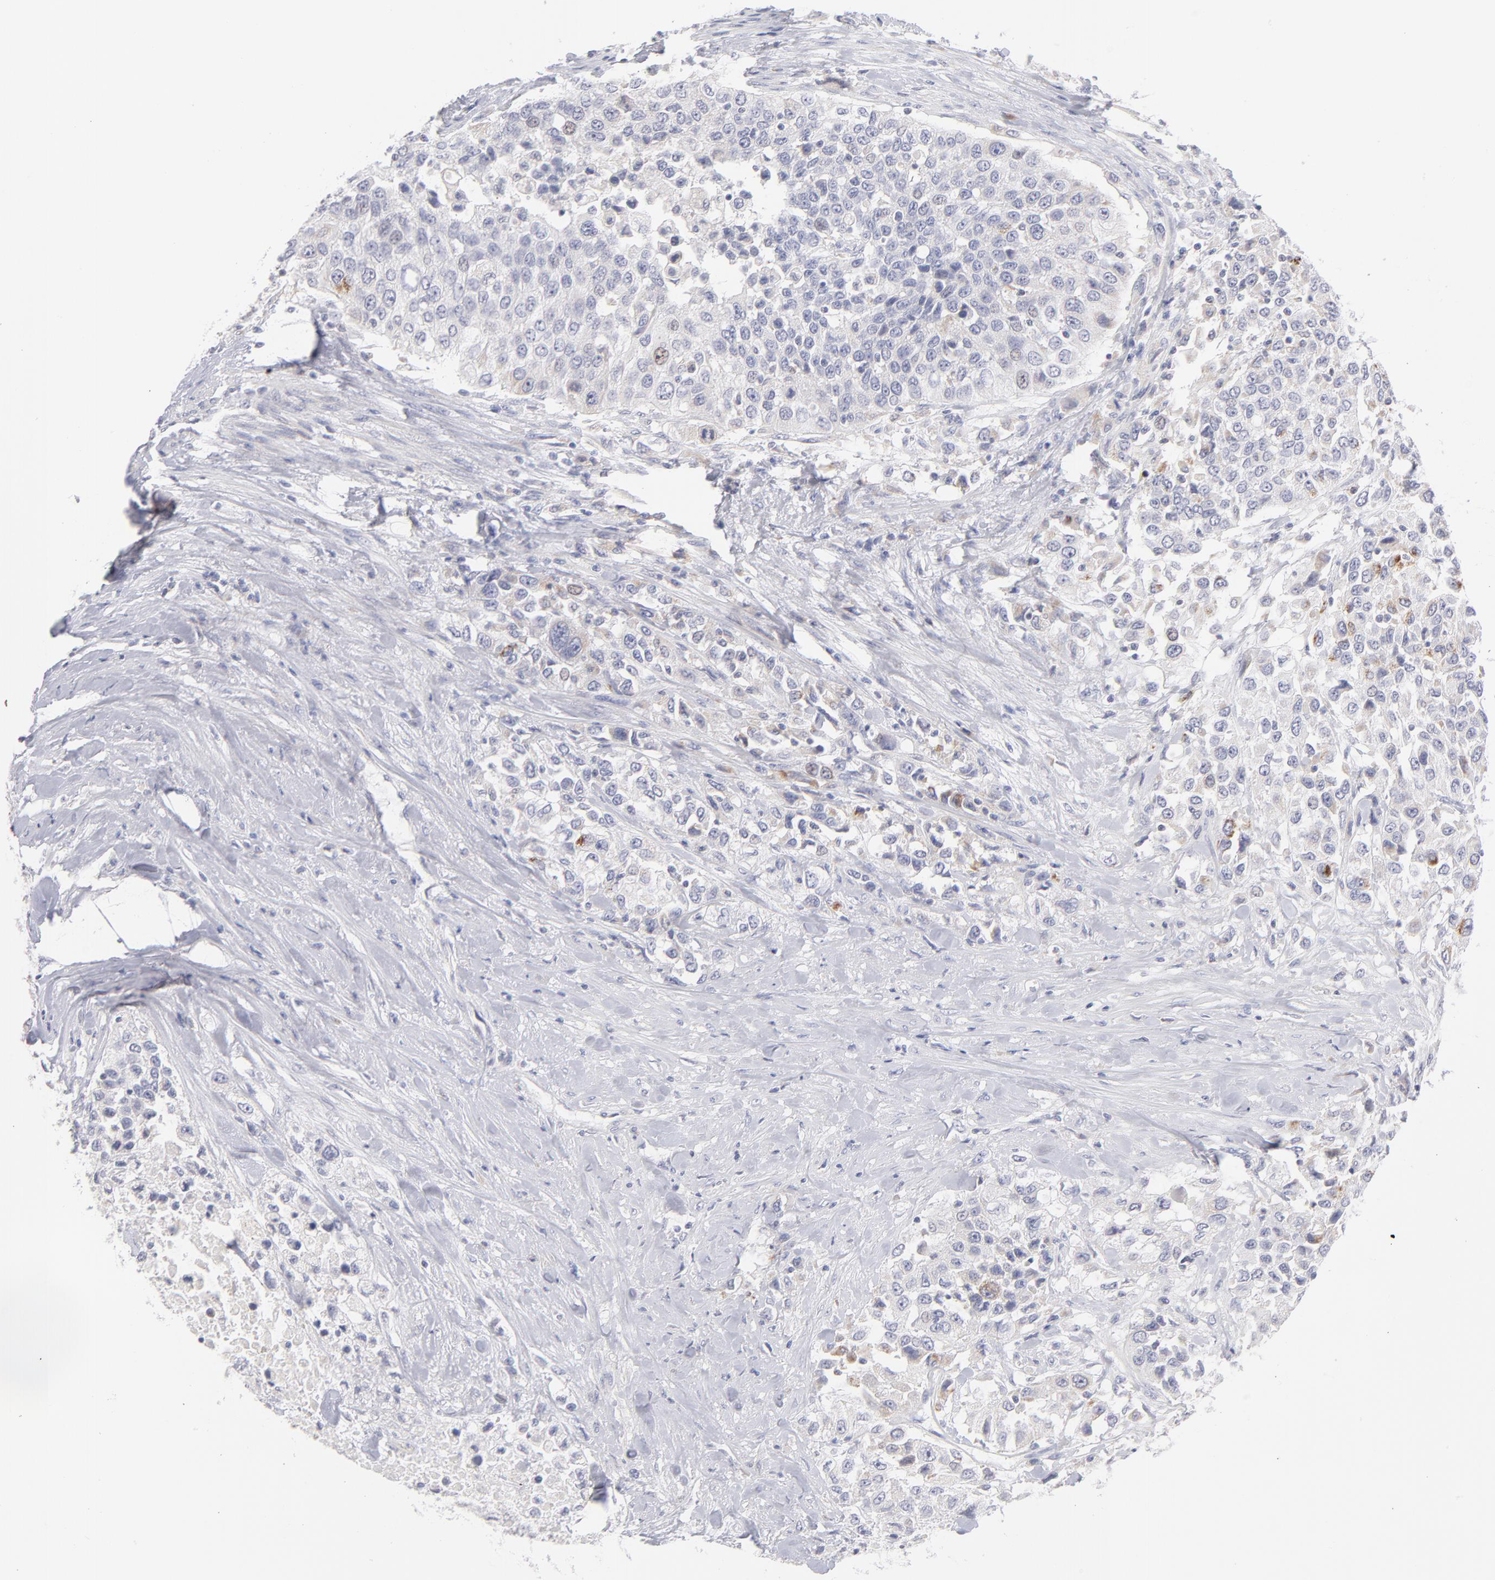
{"staining": {"intensity": "weak", "quantity": "25%-75%", "location": "cytoplasmic/membranous"}, "tissue": "urothelial cancer", "cell_type": "Tumor cells", "image_type": "cancer", "snomed": [{"axis": "morphology", "description": "Urothelial carcinoma, High grade"}, {"axis": "topography", "description": "Urinary bladder"}], "caption": "Human high-grade urothelial carcinoma stained for a protein (brown) displays weak cytoplasmic/membranous positive staining in about 25%-75% of tumor cells.", "gene": "MTHFD2", "patient": {"sex": "female", "age": 80}}